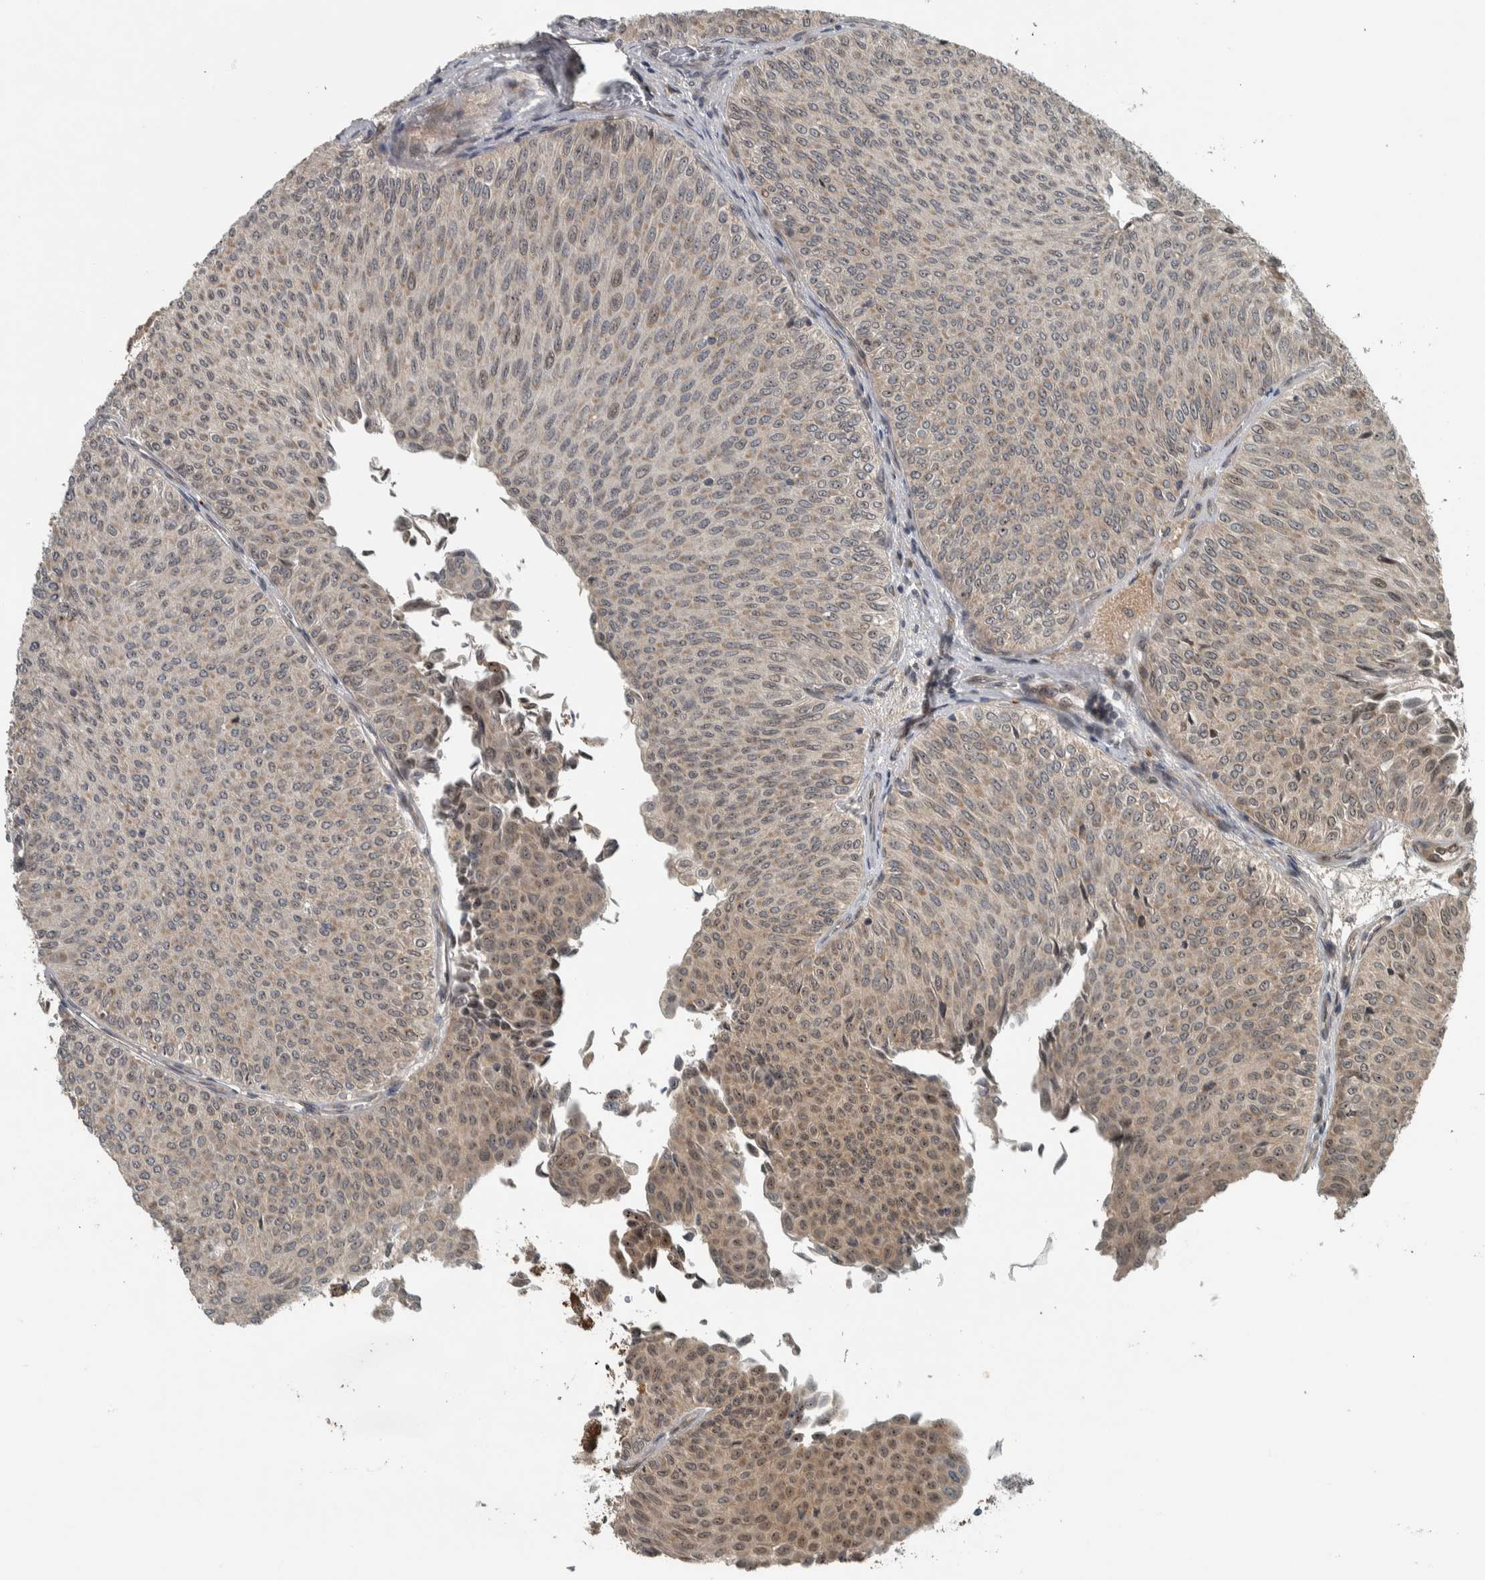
{"staining": {"intensity": "weak", "quantity": "<25%", "location": "nuclear"}, "tissue": "urothelial cancer", "cell_type": "Tumor cells", "image_type": "cancer", "snomed": [{"axis": "morphology", "description": "Urothelial carcinoma, Low grade"}, {"axis": "topography", "description": "Urinary bladder"}], "caption": "Tumor cells are negative for protein expression in human urothelial cancer.", "gene": "XPO5", "patient": {"sex": "male", "age": 78}}